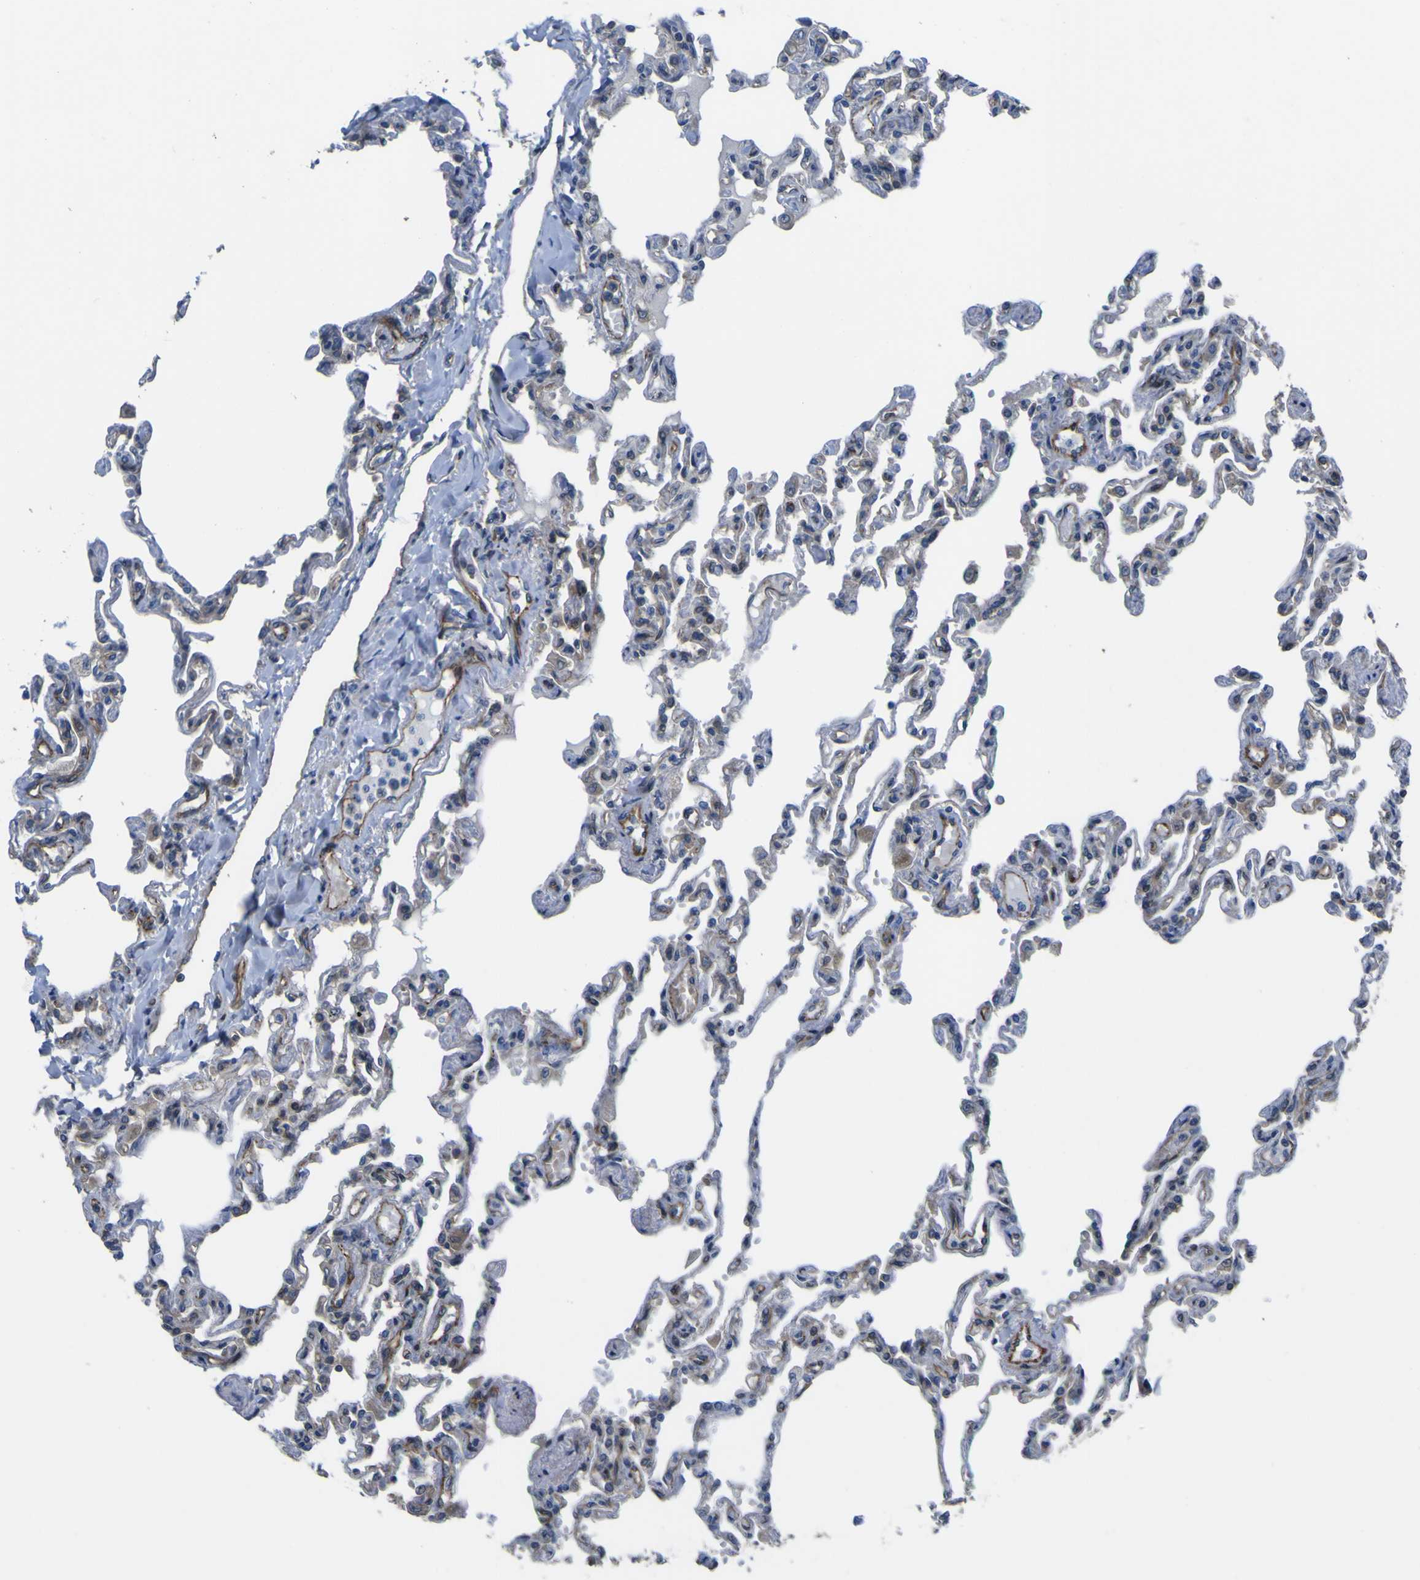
{"staining": {"intensity": "moderate", "quantity": "25%-75%", "location": "cytoplasmic/membranous"}, "tissue": "lung", "cell_type": "Alveolar cells", "image_type": "normal", "snomed": [{"axis": "morphology", "description": "Normal tissue, NOS"}, {"axis": "topography", "description": "Lung"}], "caption": "Approximately 25%-75% of alveolar cells in unremarkable human lung demonstrate moderate cytoplasmic/membranous protein positivity as visualized by brown immunohistochemical staining.", "gene": "FBXO30", "patient": {"sex": "male", "age": 21}}